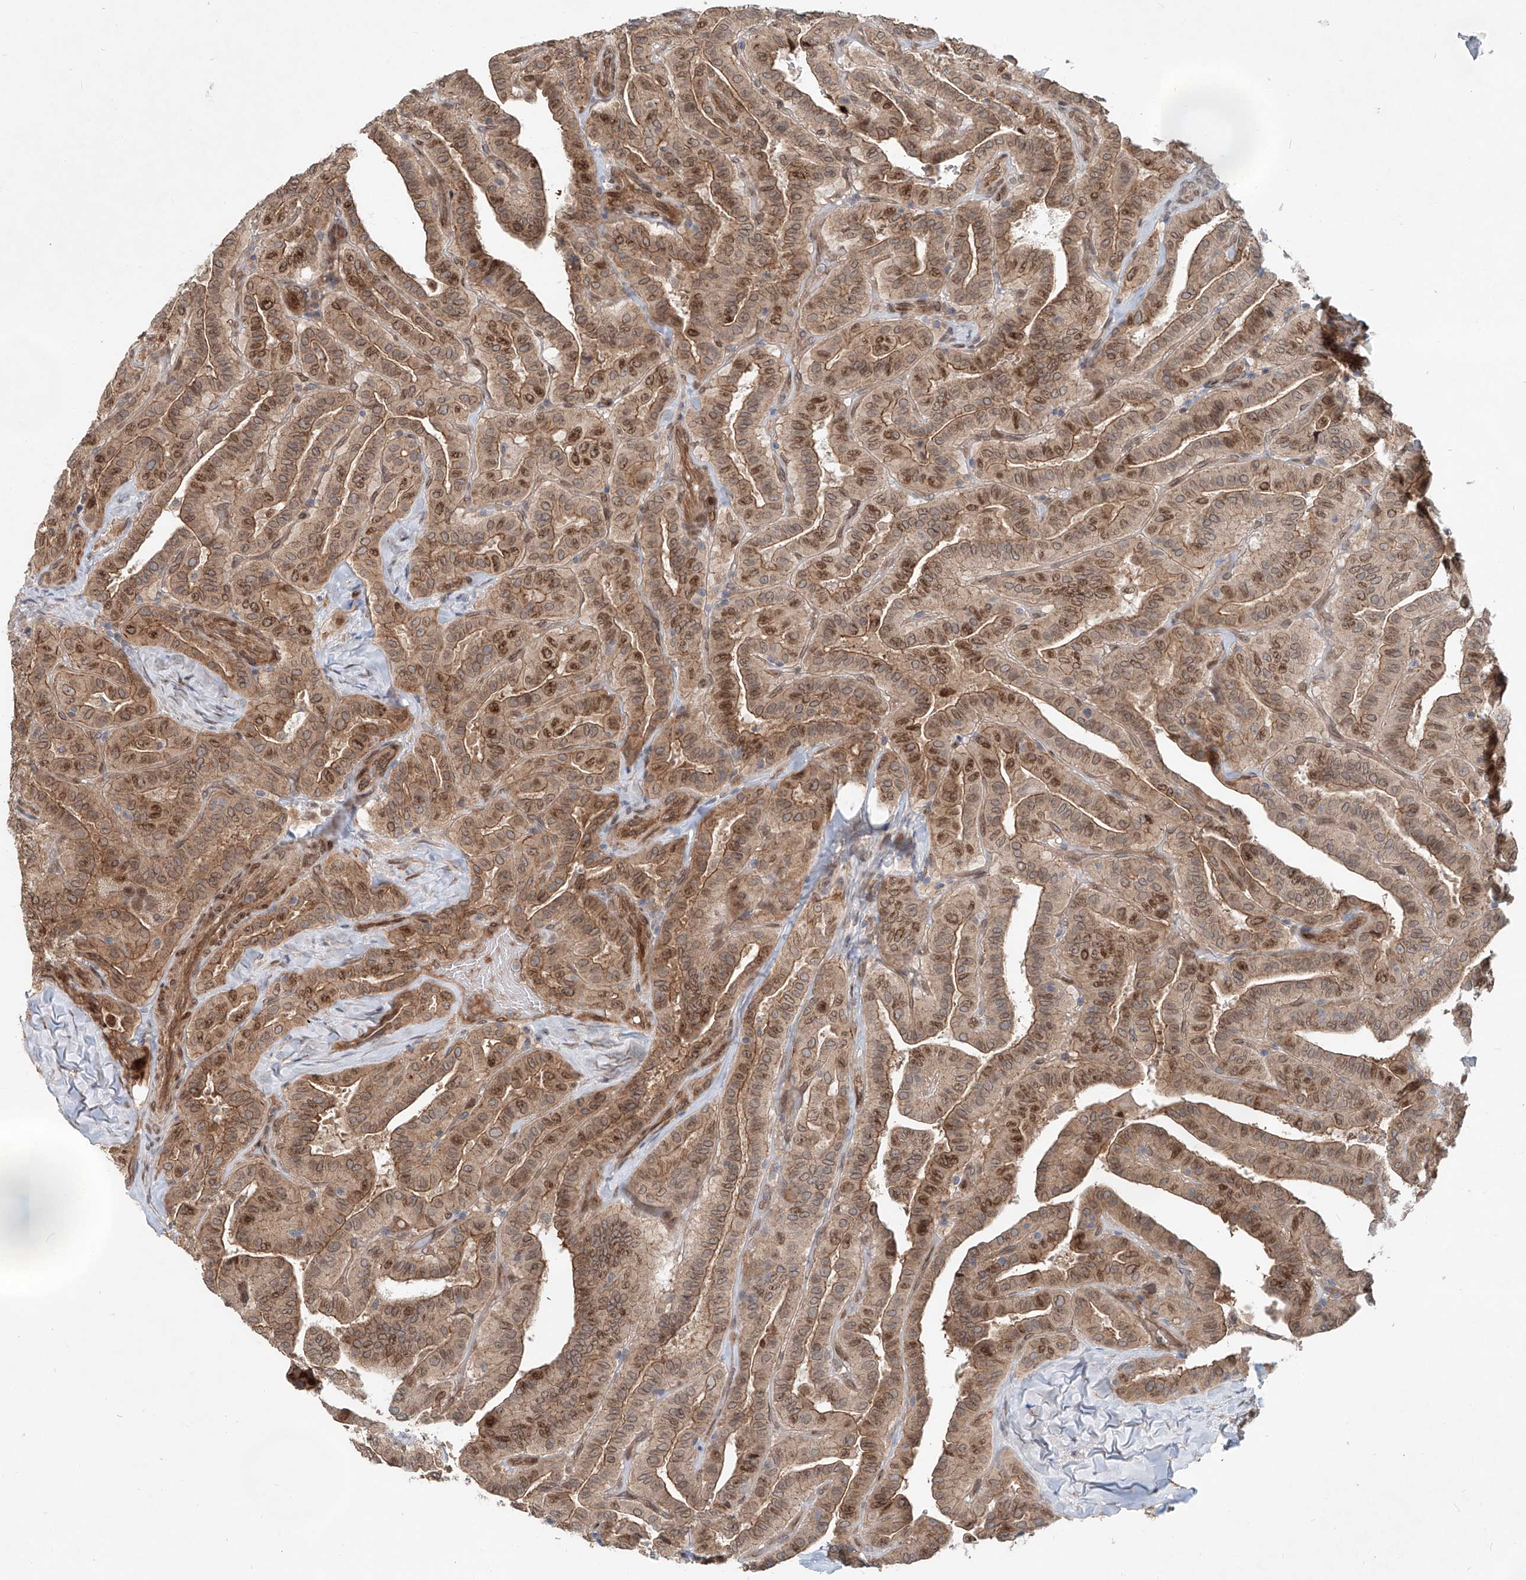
{"staining": {"intensity": "moderate", "quantity": ">75%", "location": "cytoplasmic/membranous,nuclear"}, "tissue": "thyroid cancer", "cell_type": "Tumor cells", "image_type": "cancer", "snomed": [{"axis": "morphology", "description": "Papillary adenocarcinoma, NOS"}, {"axis": "topography", "description": "Thyroid gland"}], "caption": "Immunohistochemistry of thyroid cancer demonstrates medium levels of moderate cytoplasmic/membranous and nuclear positivity in approximately >75% of tumor cells.", "gene": "SASH1", "patient": {"sex": "male", "age": 77}}